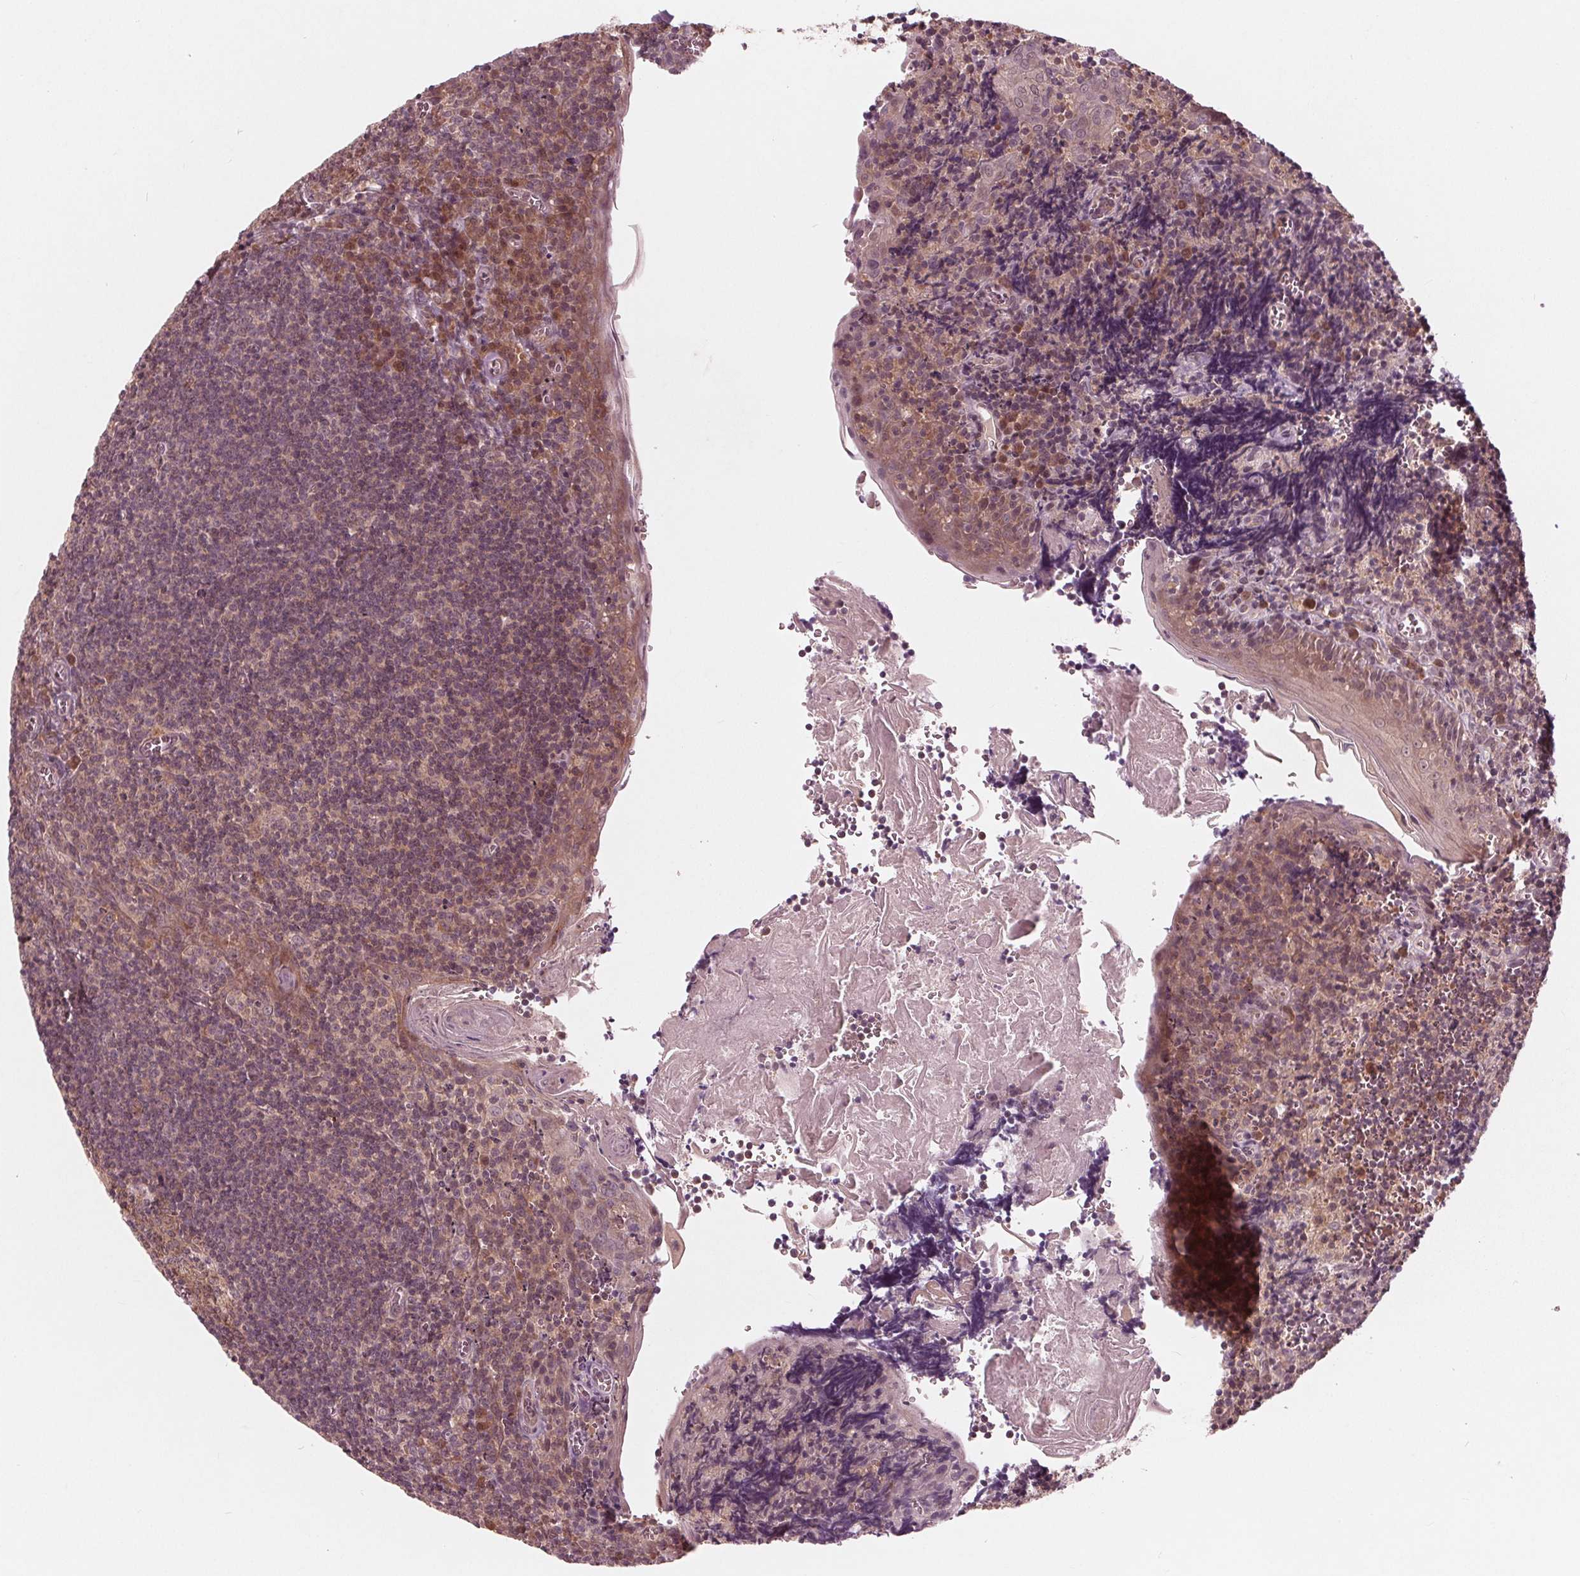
{"staining": {"intensity": "moderate", "quantity": ">75%", "location": "cytoplasmic/membranous,nuclear"}, "tissue": "tonsil", "cell_type": "Germinal center cells", "image_type": "normal", "snomed": [{"axis": "morphology", "description": "Normal tissue, NOS"}, {"axis": "morphology", "description": "Inflammation, NOS"}, {"axis": "topography", "description": "Tonsil"}], "caption": "DAB immunohistochemical staining of benign human tonsil shows moderate cytoplasmic/membranous,nuclear protein expression in approximately >75% of germinal center cells.", "gene": "UBALD1", "patient": {"sex": "female", "age": 31}}